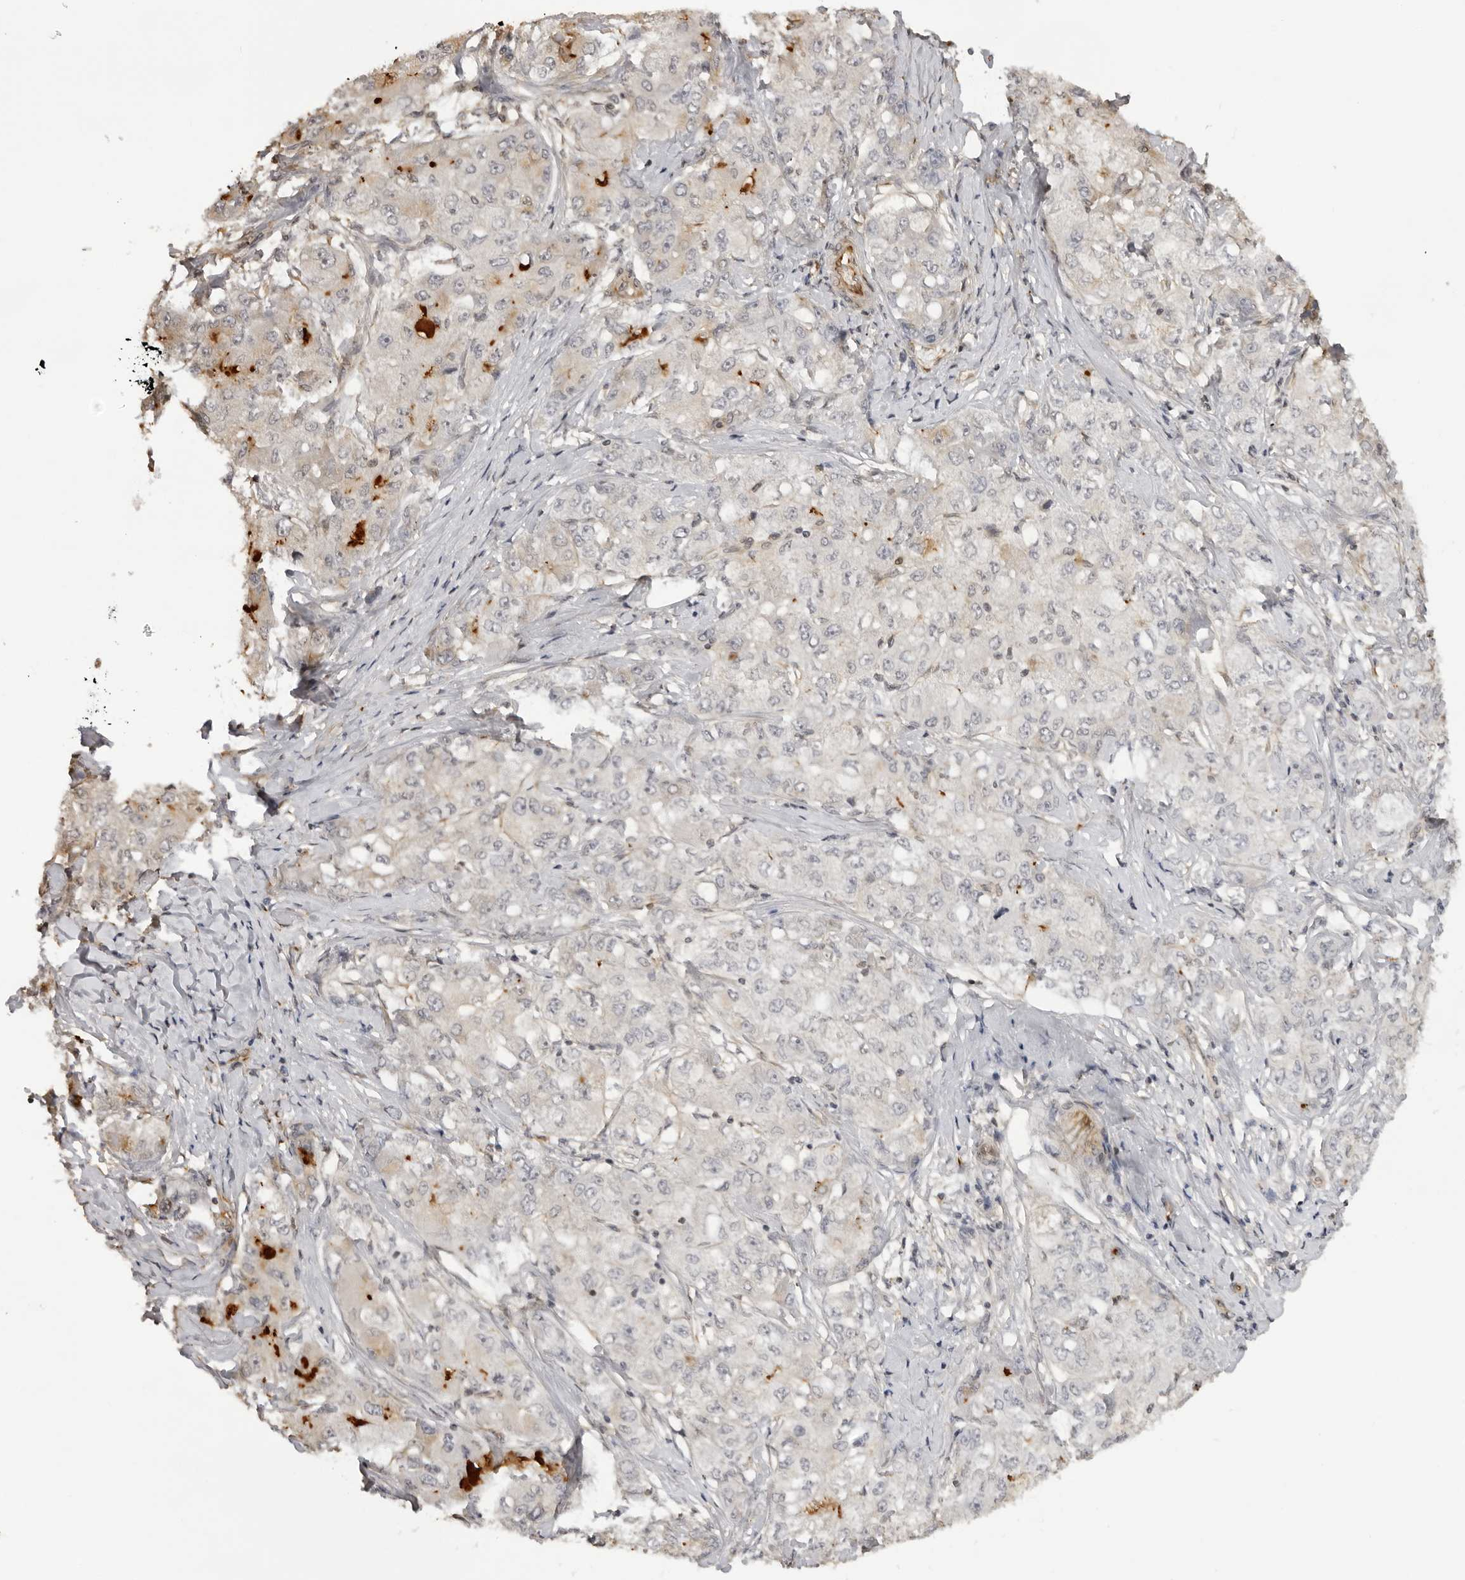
{"staining": {"intensity": "negative", "quantity": "none", "location": "none"}, "tissue": "liver cancer", "cell_type": "Tumor cells", "image_type": "cancer", "snomed": [{"axis": "morphology", "description": "Carcinoma, Hepatocellular, NOS"}, {"axis": "topography", "description": "Liver"}], "caption": "Photomicrograph shows no protein staining in tumor cells of liver cancer tissue. The staining is performed using DAB brown chromogen with nuclei counter-stained in using hematoxylin.", "gene": "DYNLT5", "patient": {"sex": "male", "age": 80}}